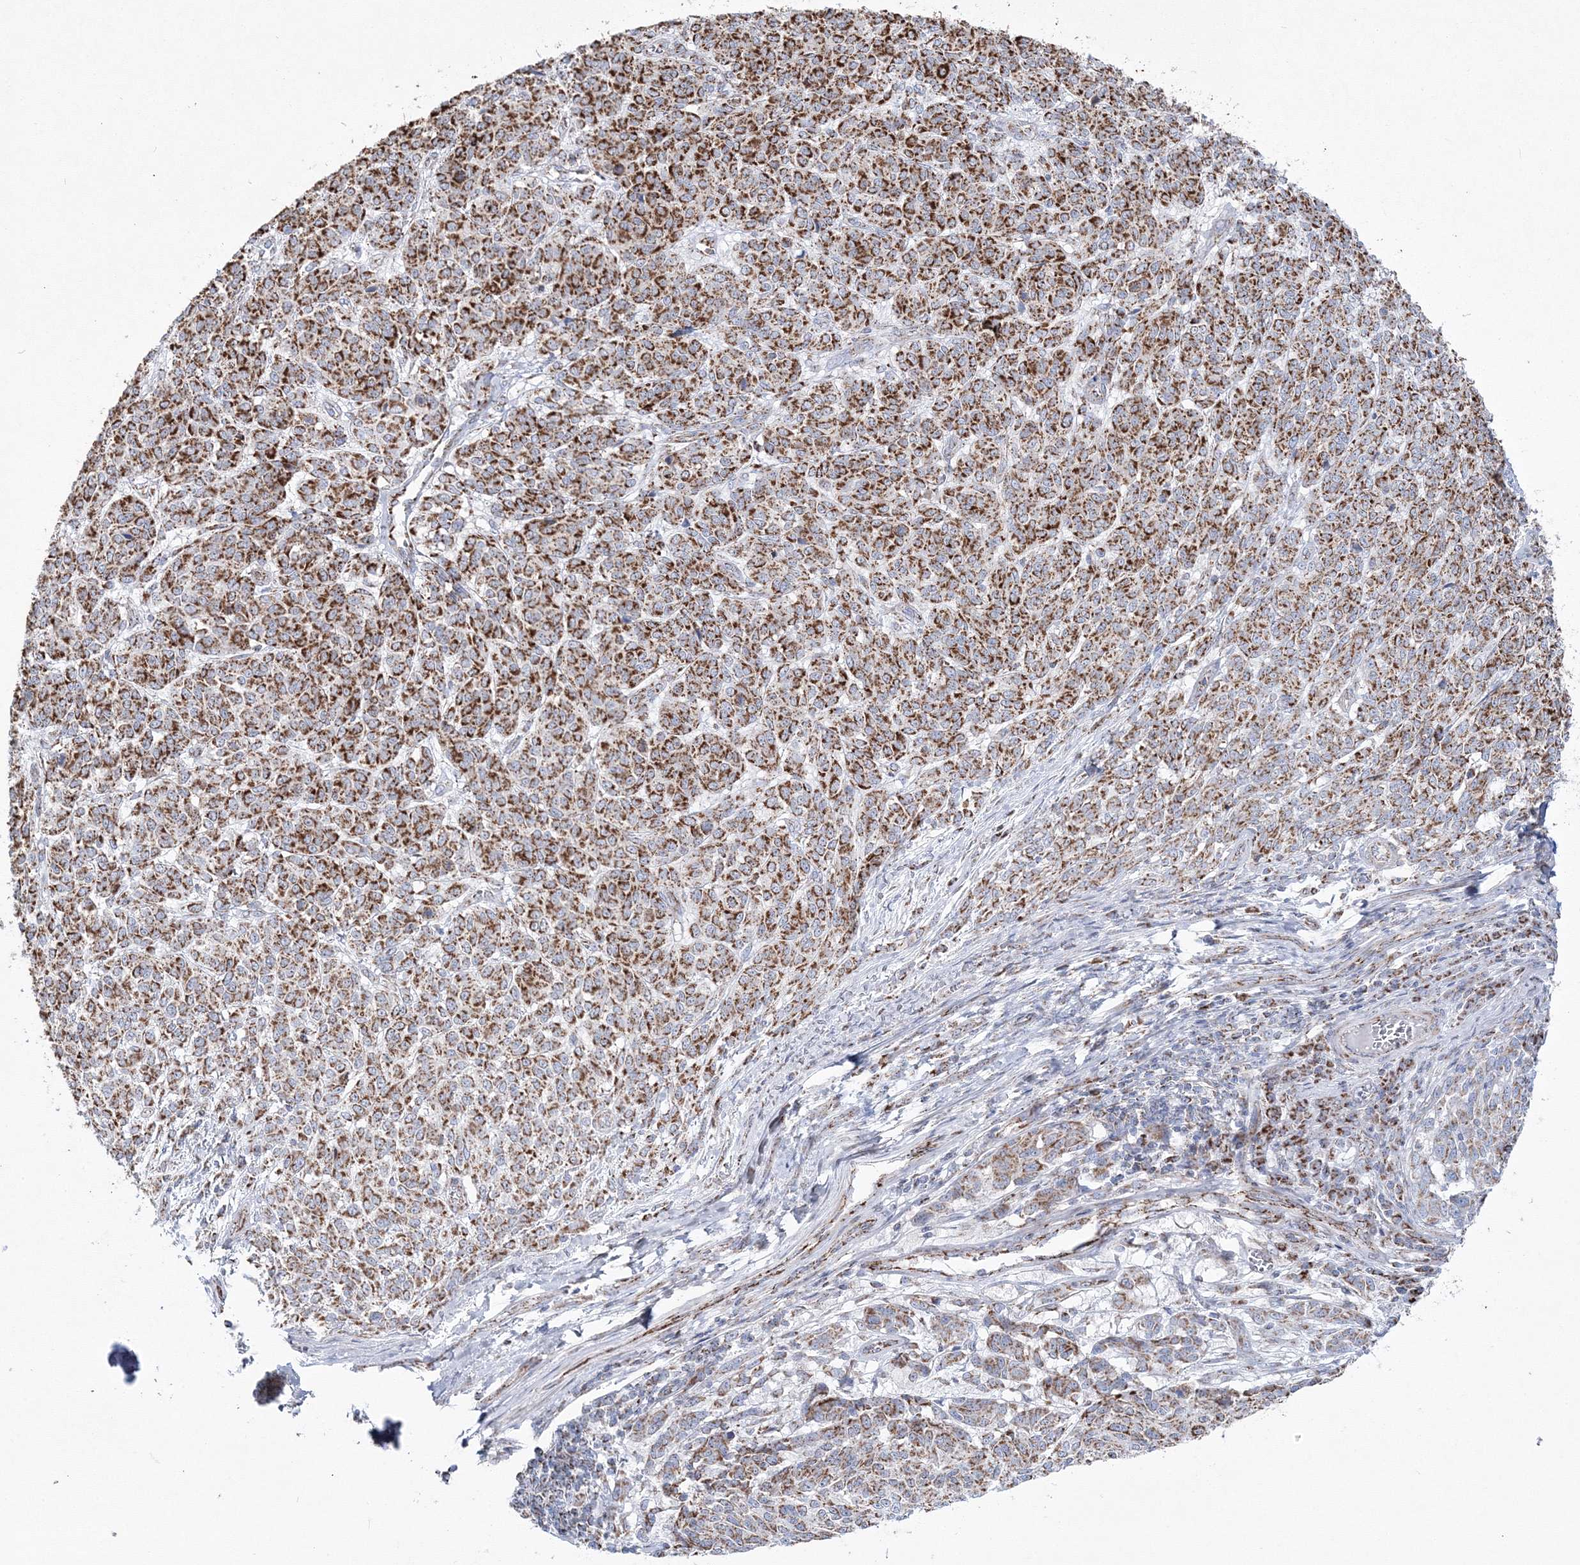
{"staining": {"intensity": "strong", "quantity": "25%-75%", "location": "cytoplasmic/membranous"}, "tissue": "melanoma", "cell_type": "Tumor cells", "image_type": "cancer", "snomed": [{"axis": "morphology", "description": "Malignant melanoma, NOS"}, {"axis": "topography", "description": "Skin"}], "caption": "Immunohistochemical staining of malignant melanoma shows high levels of strong cytoplasmic/membranous protein staining in approximately 25%-75% of tumor cells.", "gene": "HIBCH", "patient": {"sex": "male", "age": 49}}